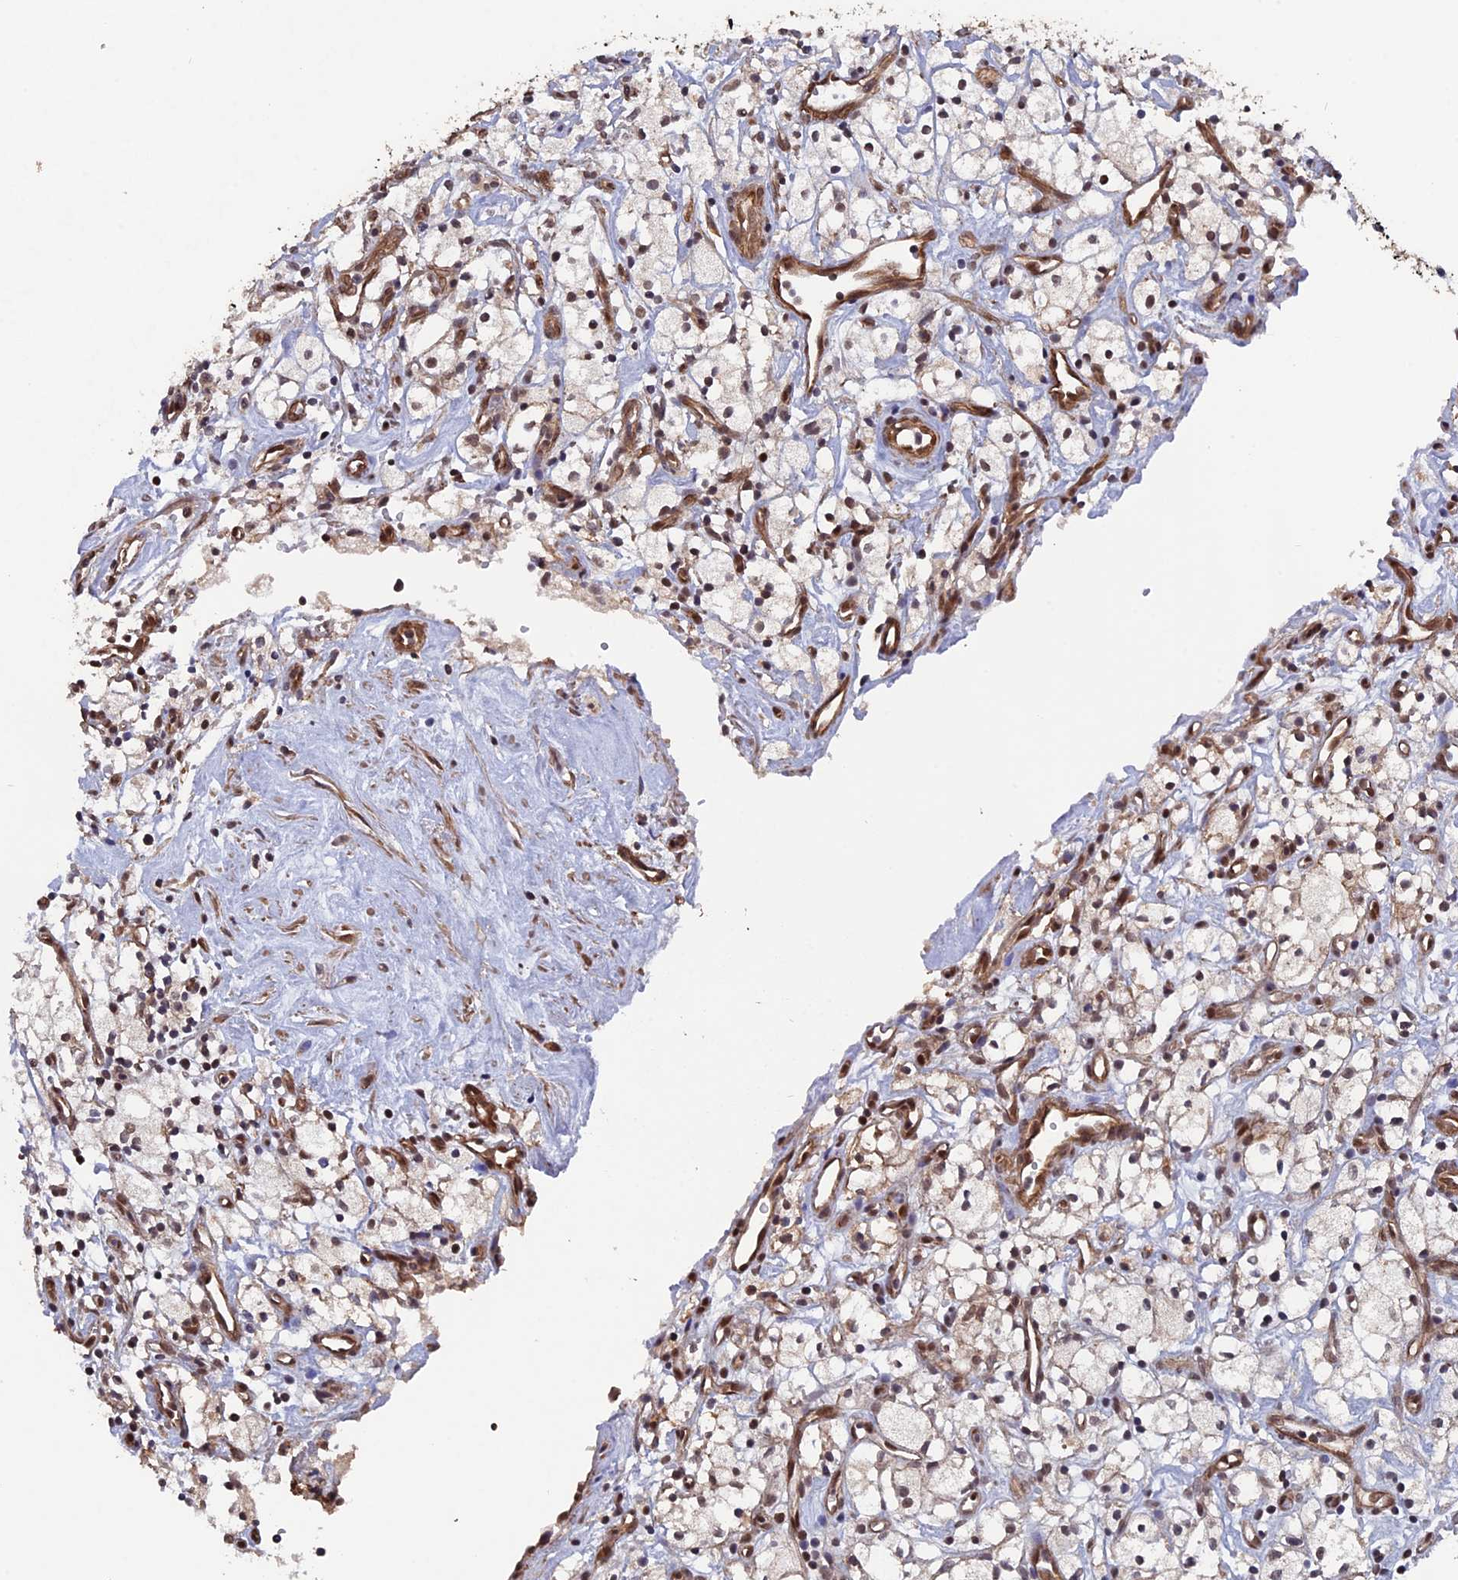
{"staining": {"intensity": "weak", "quantity": "<25%", "location": "nuclear"}, "tissue": "renal cancer", "cell_type": "Tumor cells", "image_type": "cancer", "snomed": [{"axis": "morphology", "description": "Adenocarcinoma, NOS"}, {"axis": "topography", "description": "Kidney"}], "caption": "DAB immunohistochemical staining of renal cancer reveals no significant expression in tumor cells.", "gene": "NOSIP", "patient": {"sex": "male", "age": 59}}